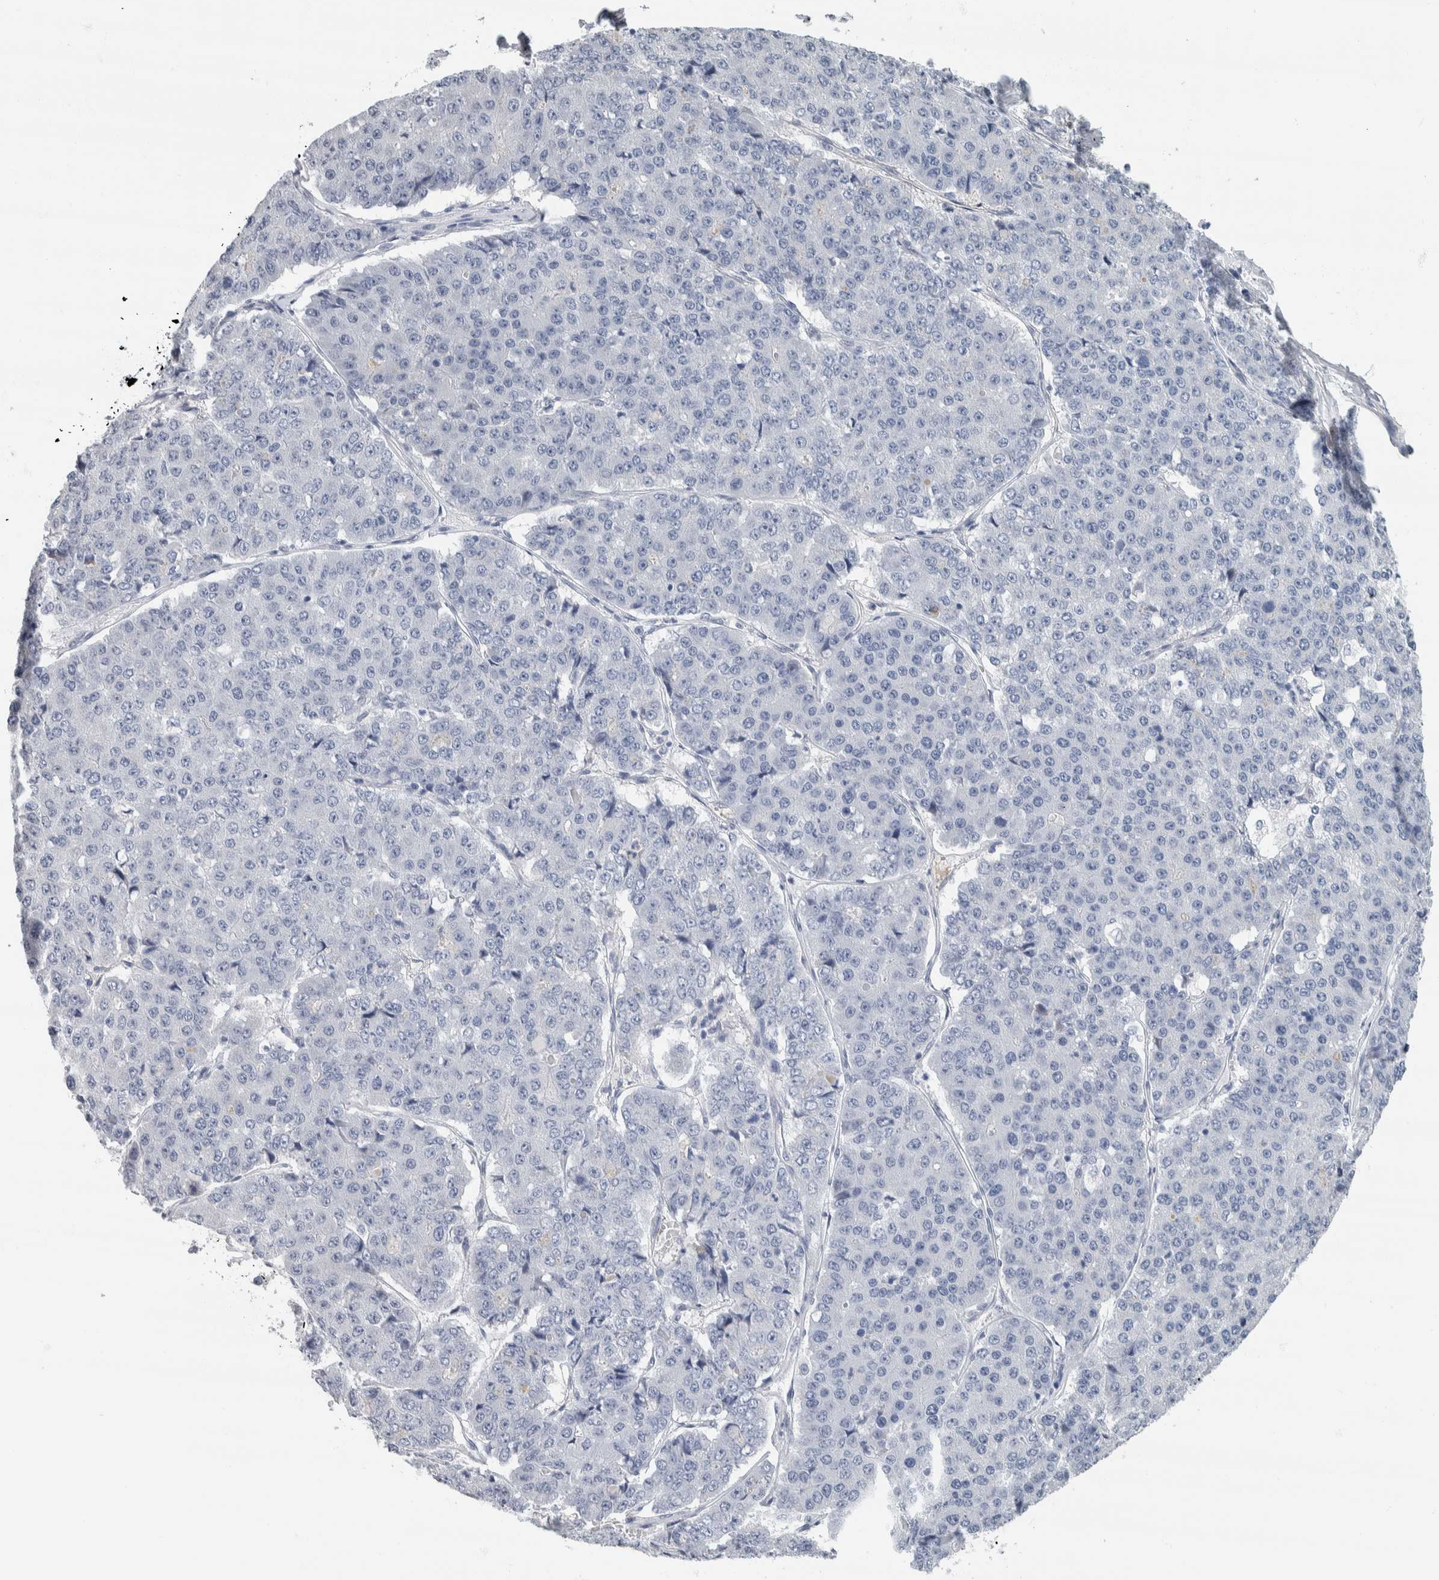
{"staining": {"intensity": "negative", "quantity": "none", "location": "none"}, "tissue": "pancreatic cancer", "cell_type": "Tumor cells", "image_type": "cancer", "snomed": [{"axis": "morphology", "description": "Adenocarcinoma, NOS"}, {"axis": "topography", "description": "Pancreas"}], "caption": "The photomicrograph shows no significant expression in tumor cells of pancreatic adenocarcinoma.", "gene": "NEFM", "patient": {"sex": "male", "age": 50}}